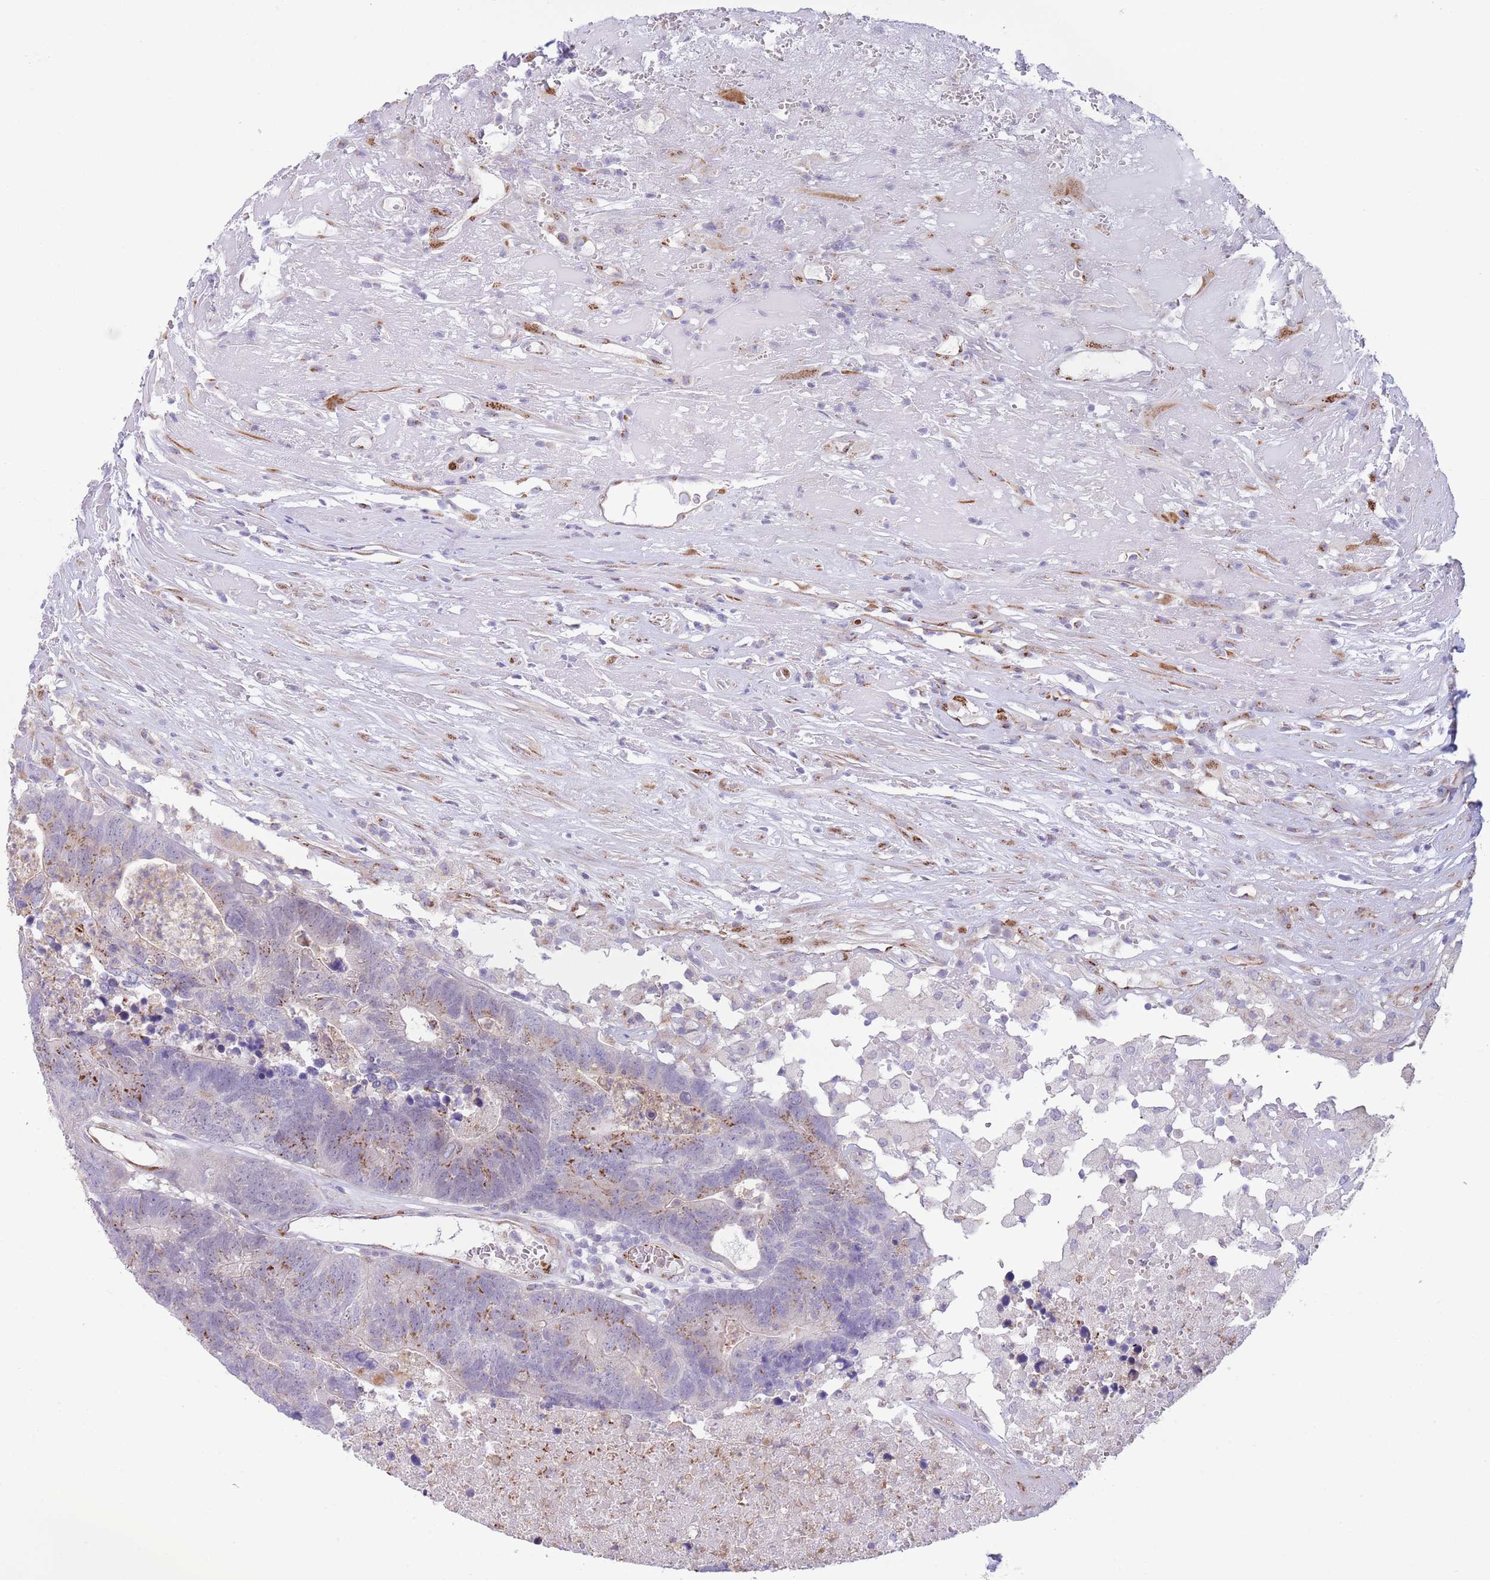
{"staining": {"intensity": "strong", "quantity": "25%-75%", "location": "cytoplasmic/membranous"}, "tissue": "colorectal cancer", "cell_type": "Tumor cells", "image_type": "cancer", "snomed": [{"axis": "morphology", "description": "Adenocarcinoma, NOS"}, {"axis": "topography", "description": "Colon"}], "caption": "Immunohistochemical staining of colorectal adenocarcinoma shows strong cytoplasmic/membranous protein positivity in approximately 25%-75% of tumor cells.", "gene": "C20orf96", "patient": {"sex": "female", "age": 48}}